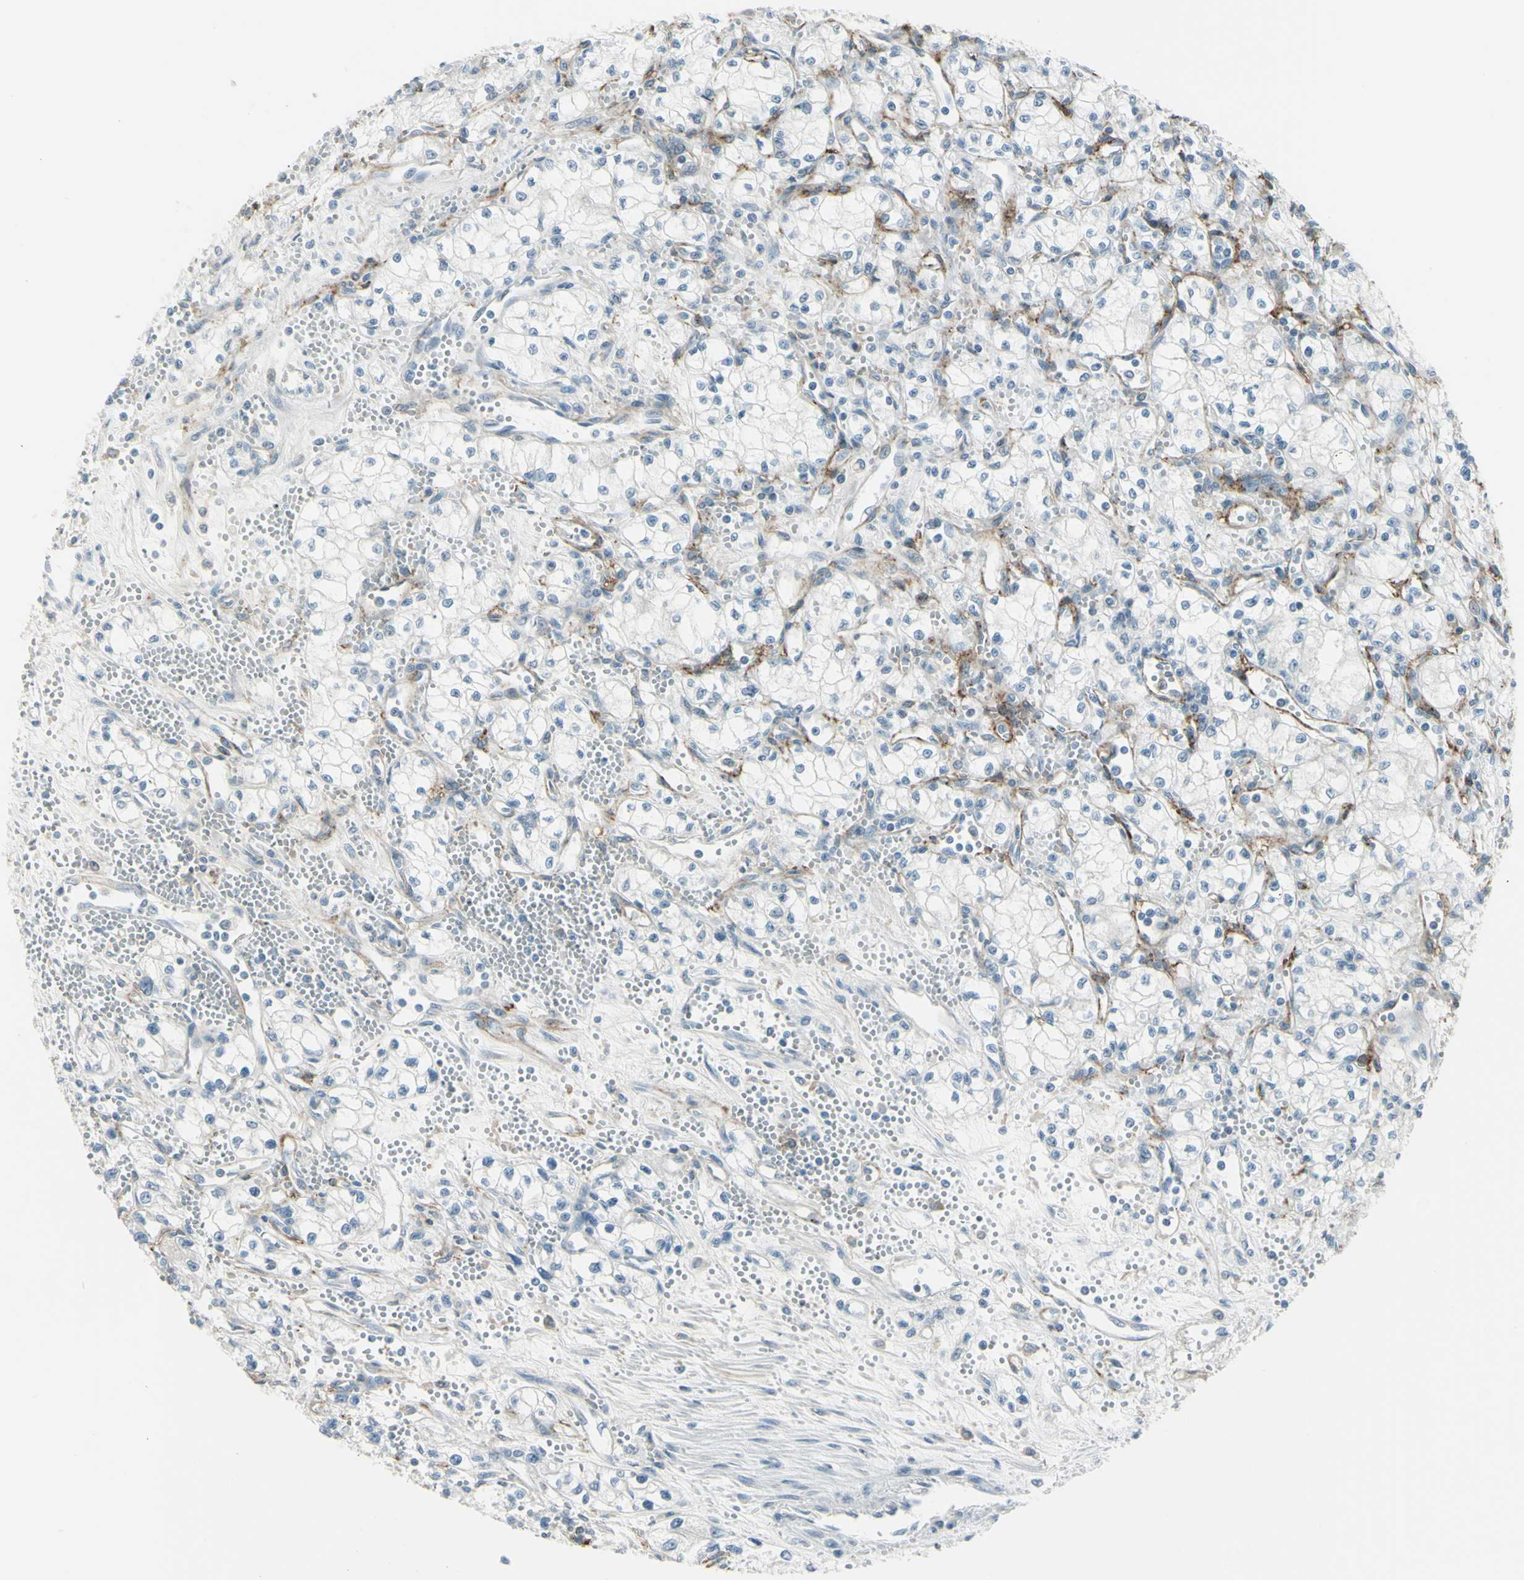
{"staining": {"intensity": "negative", "quantity": "none", "location": "none"}, "tissue": "renal cancer", "cell_type": "Tumor cells", "image_type": "cancer", "snomed": [{"axis": "morphology", "description": "Normal tissue, NOS"}, {"axis": "morphology", "description": "Adenocarcinoma, NOS"}, {"axis": "topography", "description": "Kidney"}], "caption": "Histopathology image shows no significant protein expression in tumor cells of renal cancer (adenocarcinoma). (Brightfield microscopy of DAB immunohistochemistry at high magnification).", "gene": "GPR34", "patient": {"sex": "male", "age": 59}}